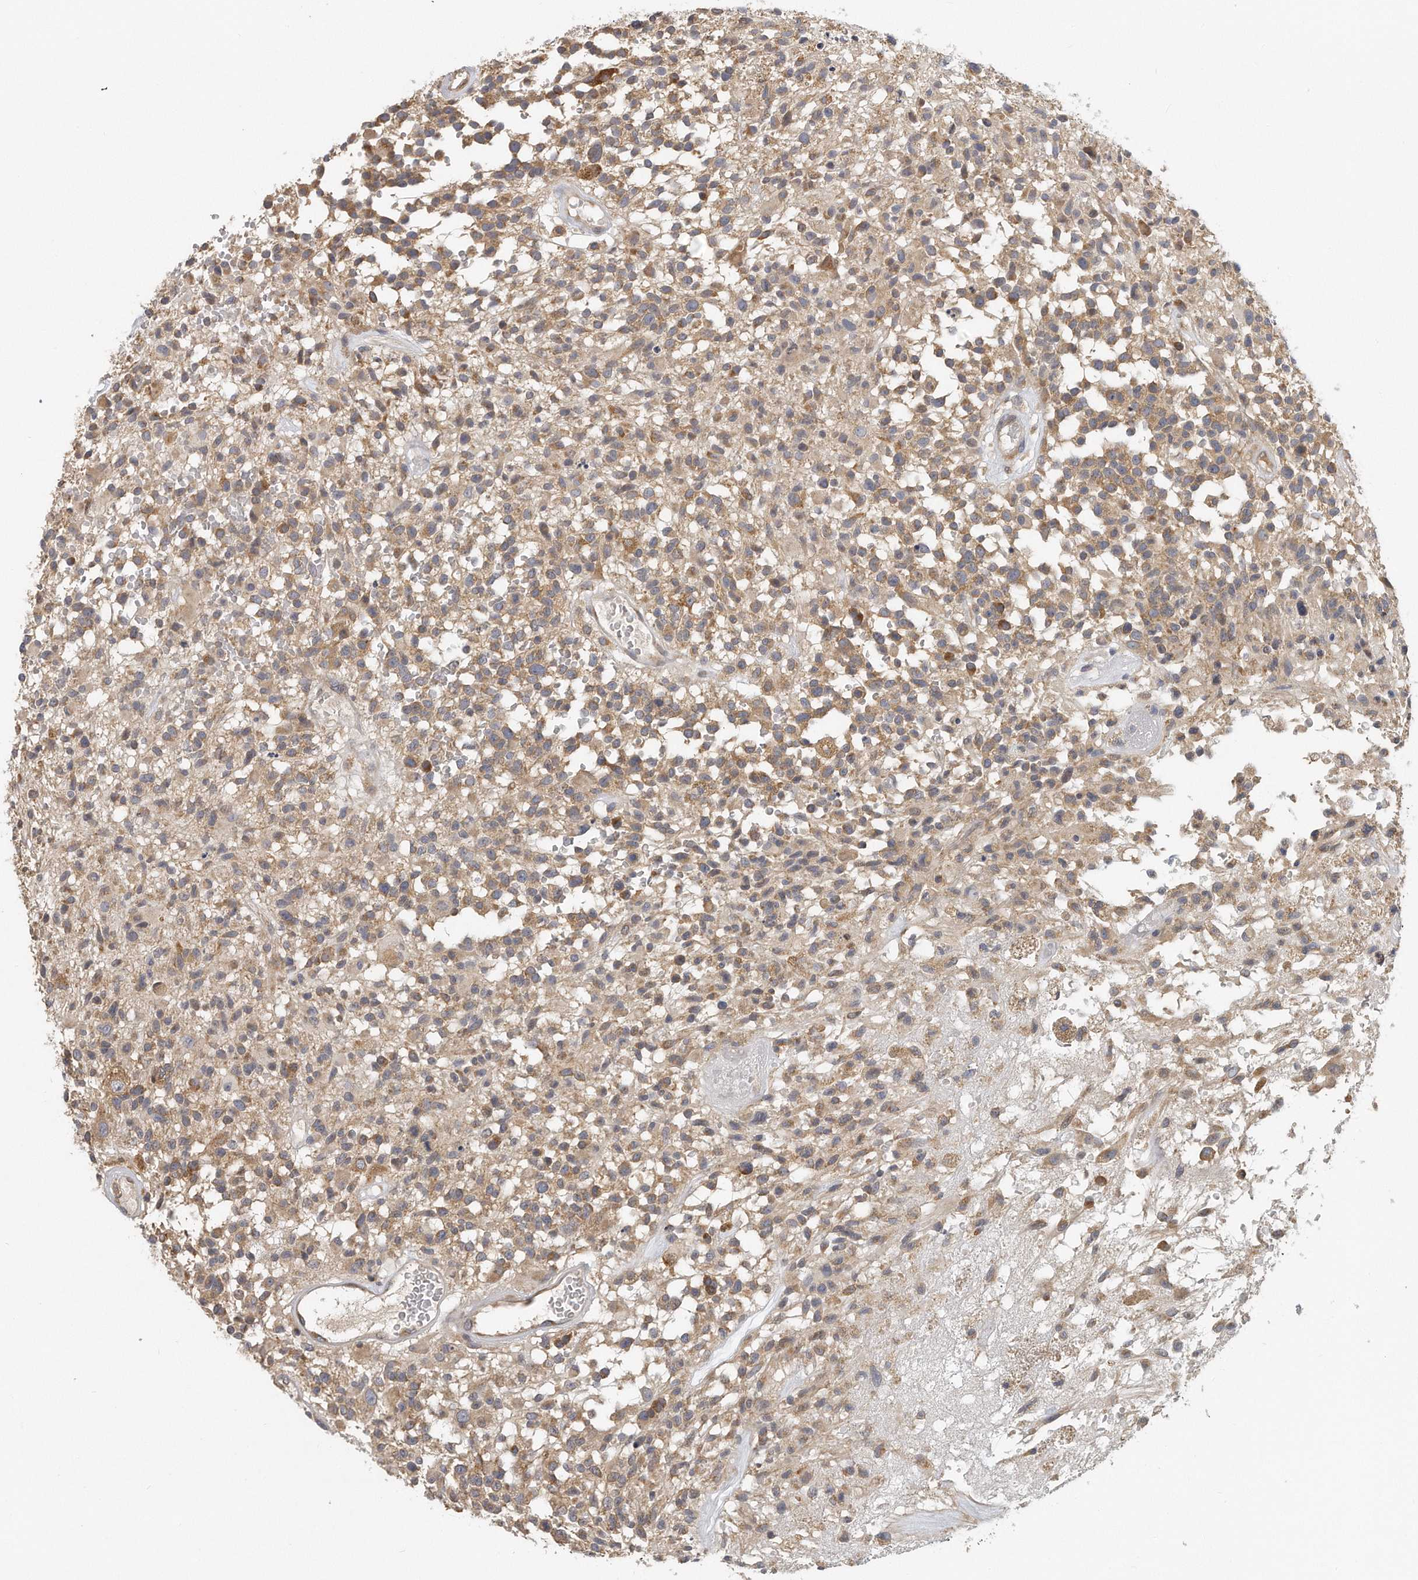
{"staining": {"intensity": "moderate", "quantity": ">75%", "location": "cytoplasmic/membranous"}, "tissue": "glioma", "cell_type": "Tumor cells", "image_type": "cancer", "snomed": [{"axis": "morphology", "description": "Glioma, malignant, High grade"}, {"axis": "morphology", "description": "Glioblastoma, NOS"}, {"axis": "topography", "description": "Brain"}], "caption": "Glioma was stained to show a protein in brown. There is medium levels of moderate cytoplasmic/membranous staining in about >75% of tumor cells. (DAB (3,3'-diaminobenzidine) IHC with brightfield microscopy, high magnification).", "gene": "EIF3I", "patient": {"sex": "male", "age": 60}}